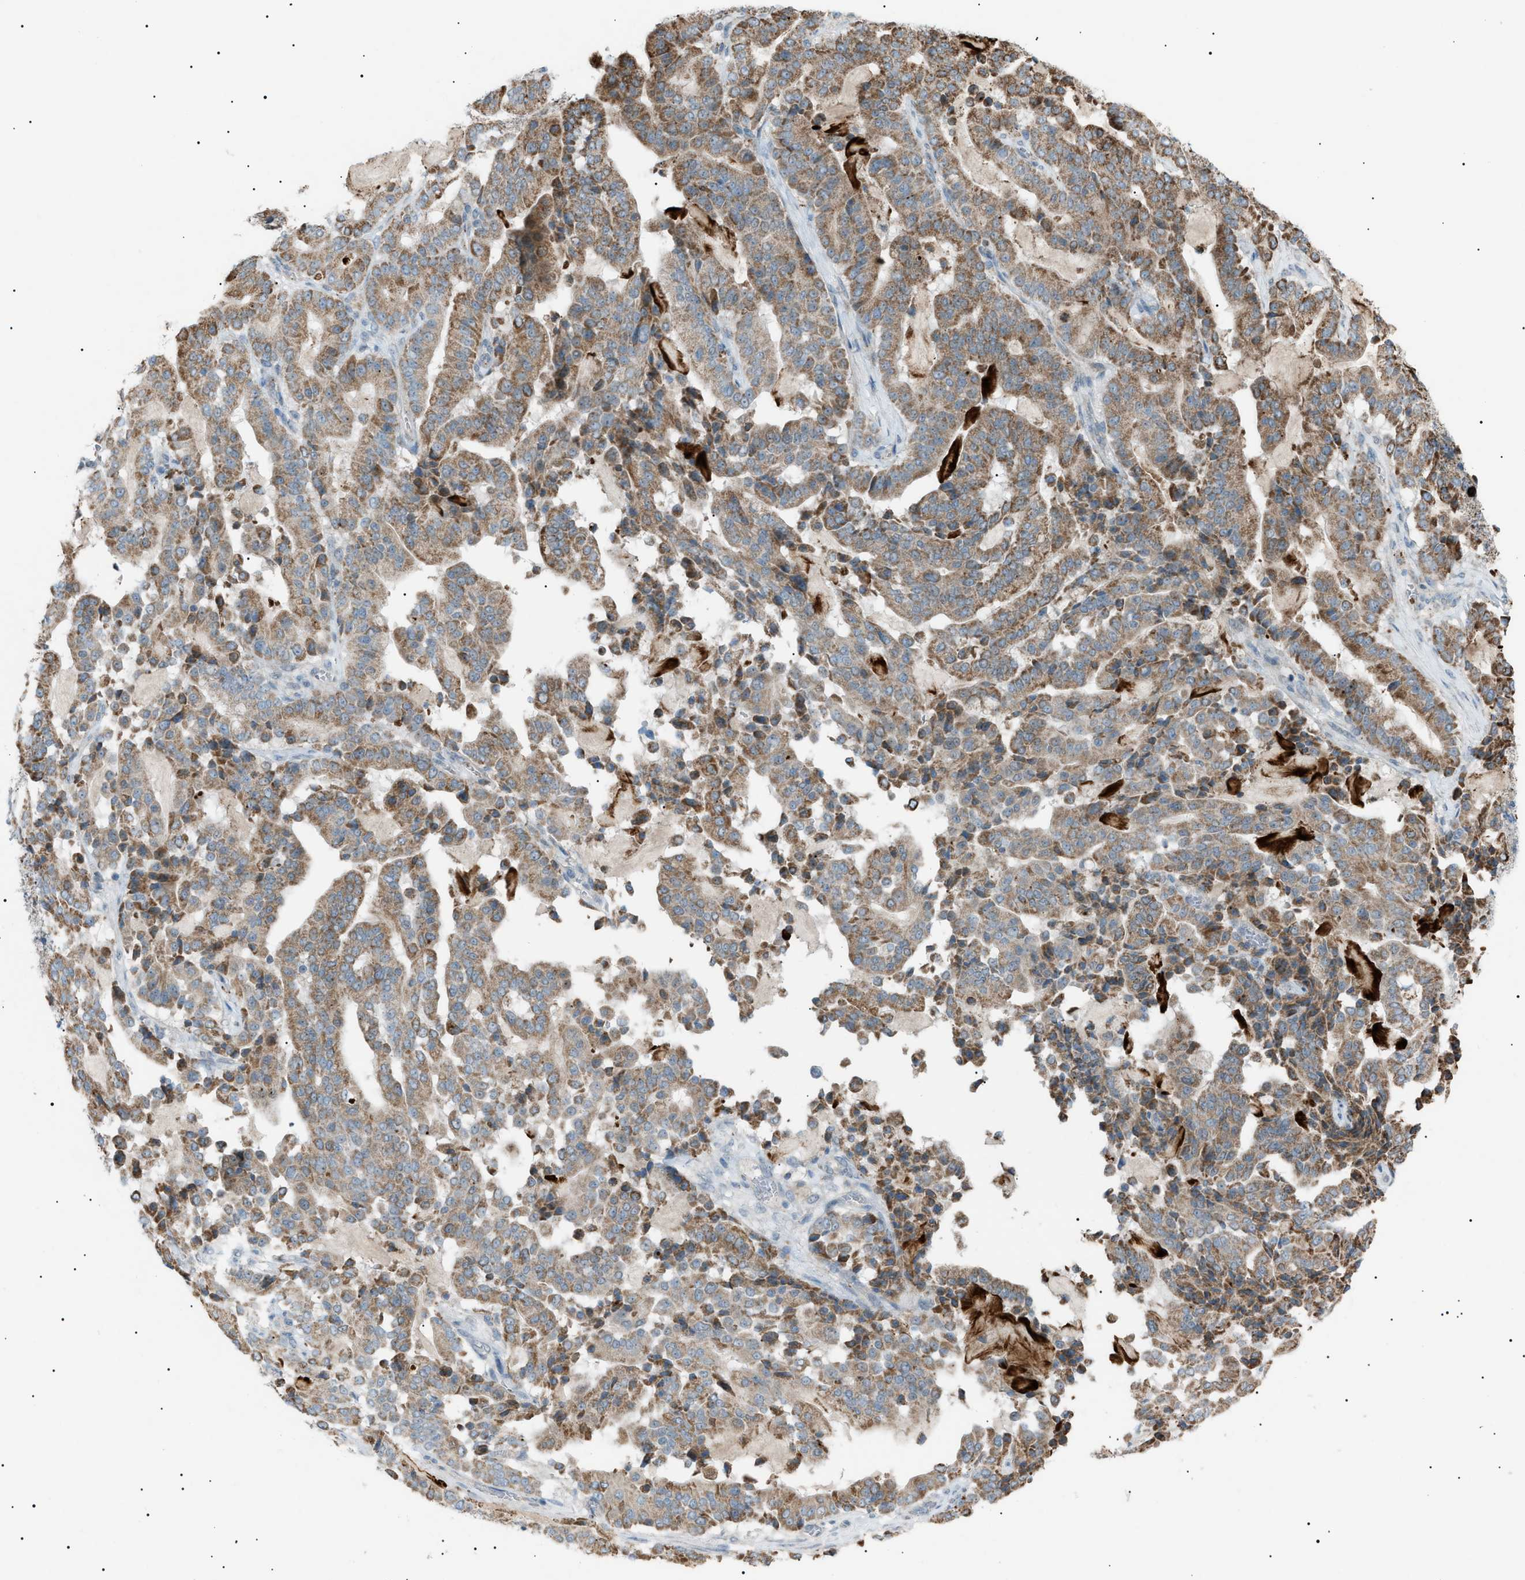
{"staining": {"intensity": "moderate", "quantity": ">75%", "location": "cytoplasmic/membranous"}, "tissue": "pancreatic cancer", "cell_type": "Tumor cells", "image_type": "cancer", "snomed": [{"axis": "morphology", "description": "Adenocarcinoma, NOS"}, {"axis": "topography", "description": "Pancreas"}], "caption": "Pancreatic cancer (adenocarcinoma) stained with a brown dye demonstrates moderate cytoplasmic/membranous positive positivity in approximately >75% of tumor cells.", "gene": "ZNF516", "patient": {"sex": "male", "age": 63}}